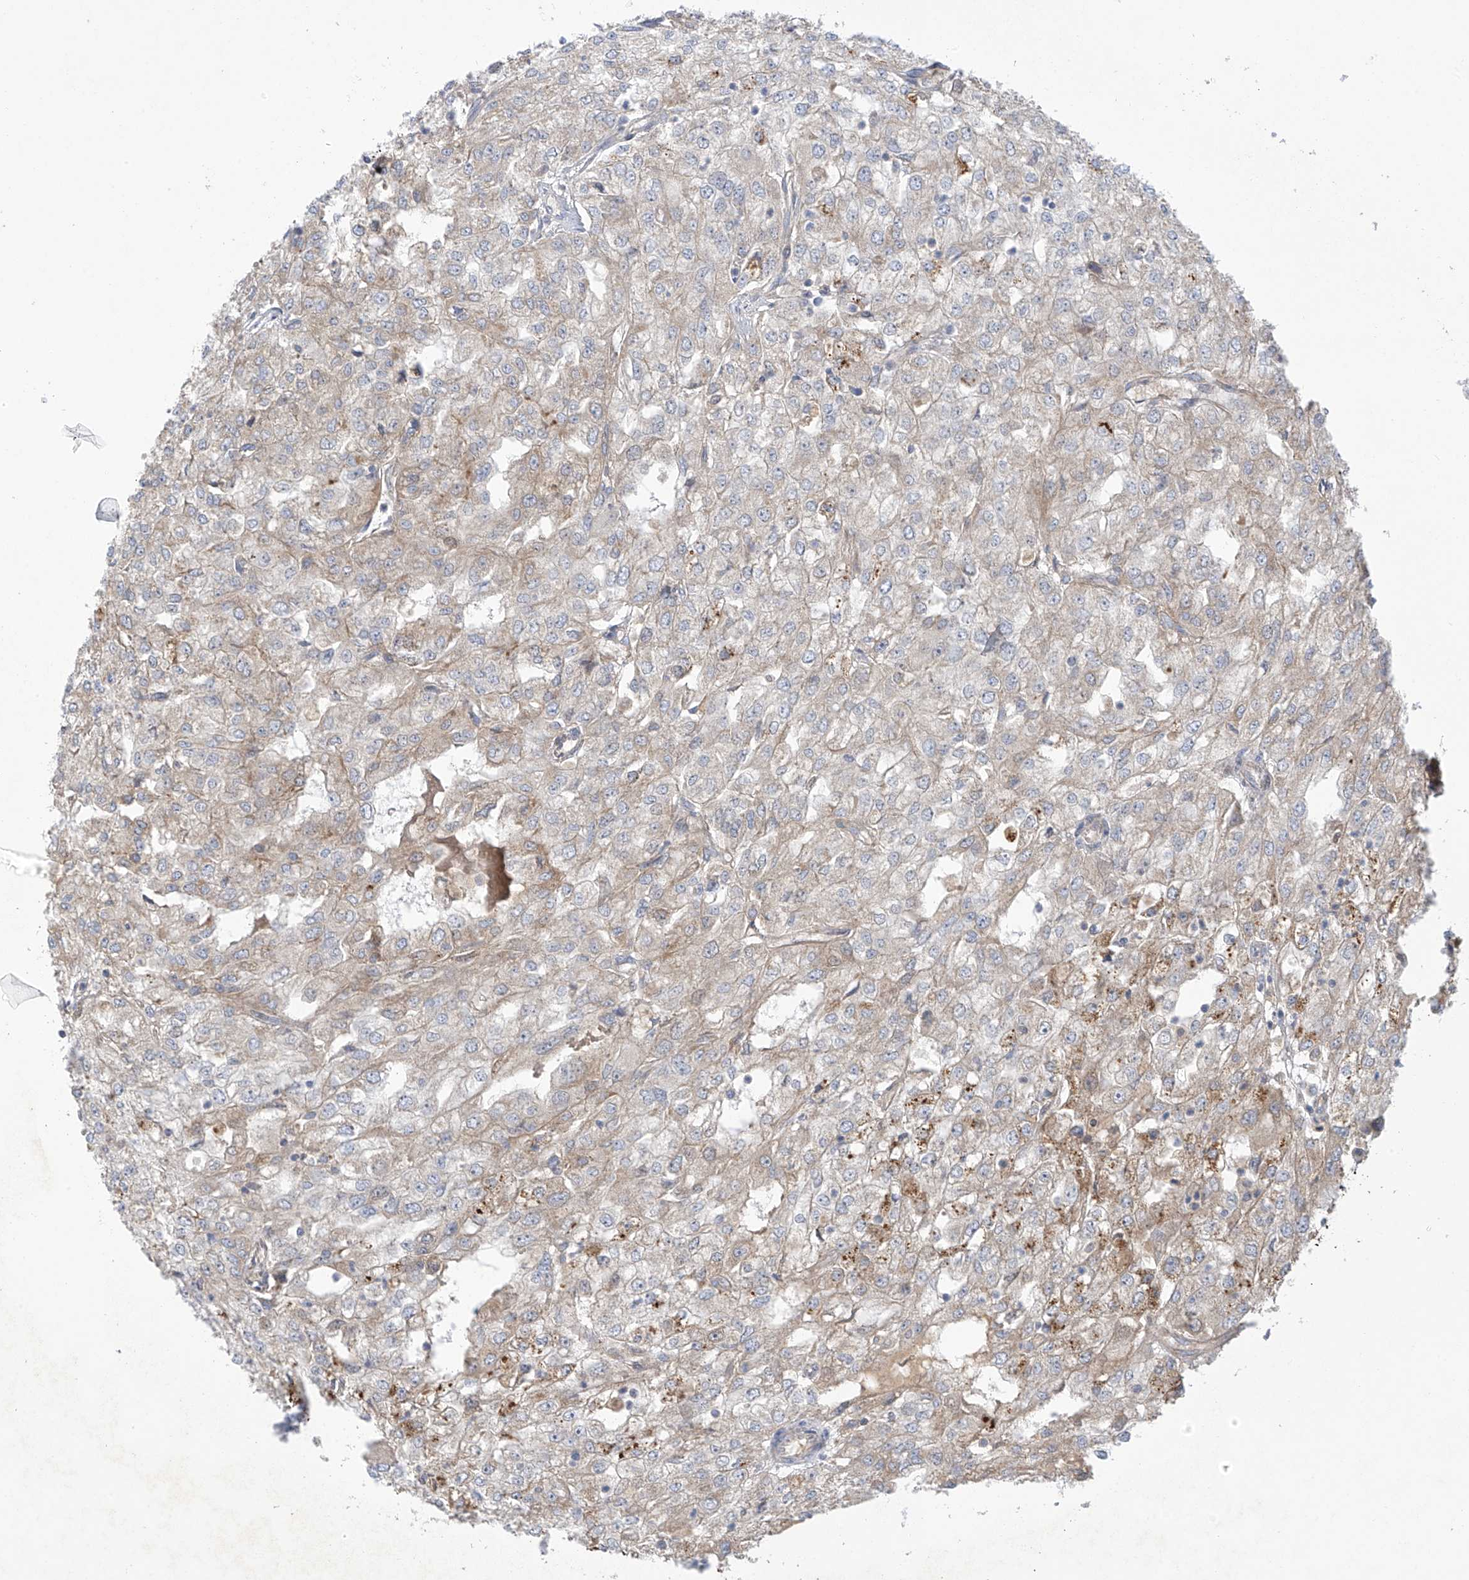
{"staining": {"intensity": "weak", "quantity": "25%-75%", "location": "cytoplasmic/membranous"}, "tissue": "renal cancer", "cell_type": "Tumor cells", "image_type": "cancer", "snomed": [{"axis": "morphology", "description": "Adenocarcinoma, NOS"}, {"axis": "topography", "description": "Kidney"}], "caption": "Tumor cells exhibit low levels of weak cytoplasmic/membranous positivity in approximately 25%-75% of cells in human renal cancer. The staining is performed using DAB (3,3'-diaminobenzidine) brown chromogen to label protein expression. The nuclei are counter-stained blue using hematoxylin.", "gene": "METTL18", "patient": {"sex": "female", "age": 54}}